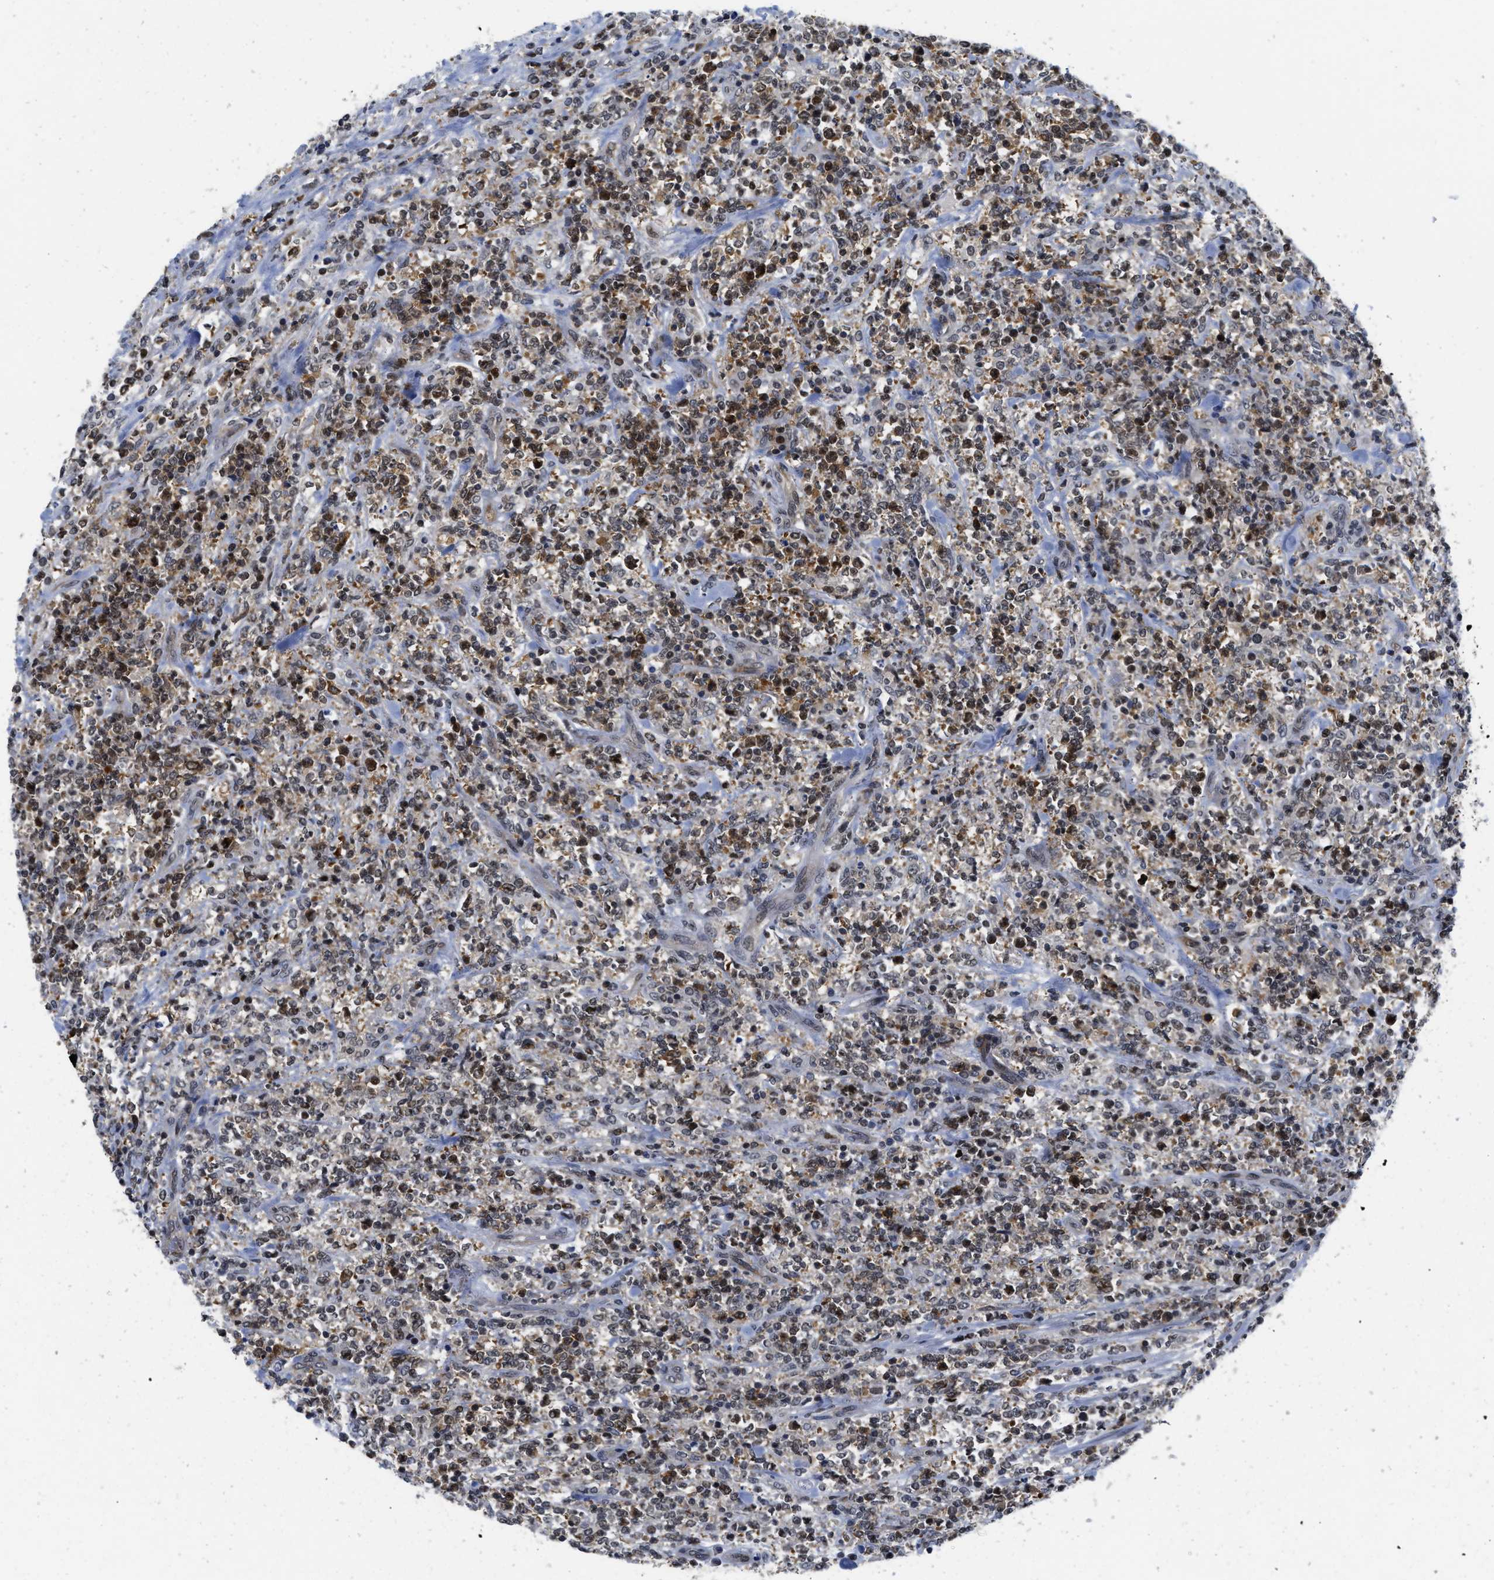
{"staining": {"intensity": "moderate", "quantity": "25%-75%", "location": "cytoplasmic/membranous,nuclear"}, "tissue": "lymphoma", "cell_type": "Tumor cells", "image_type": "cancer", "snomed": [{"axis": "morphology", "description": "Malignant lymphoma, non-Hodgkin's type, High grade"}, {"axis": "topography", "description": "Soft tissue"}], "caption": "High-magnification brightfield microscopy of high-grade malignant lymphoma, non-Hodgkin's type stained with DAB (brown) and counterstained with hematoxylin (blue). tumor cells exhibit moderate cytoplasmic/membranous and nuclear expression is seen in approximately25%-75% of cells.", "gene": "HIF1A", "patient": {"sex": "male", "age": 18}}